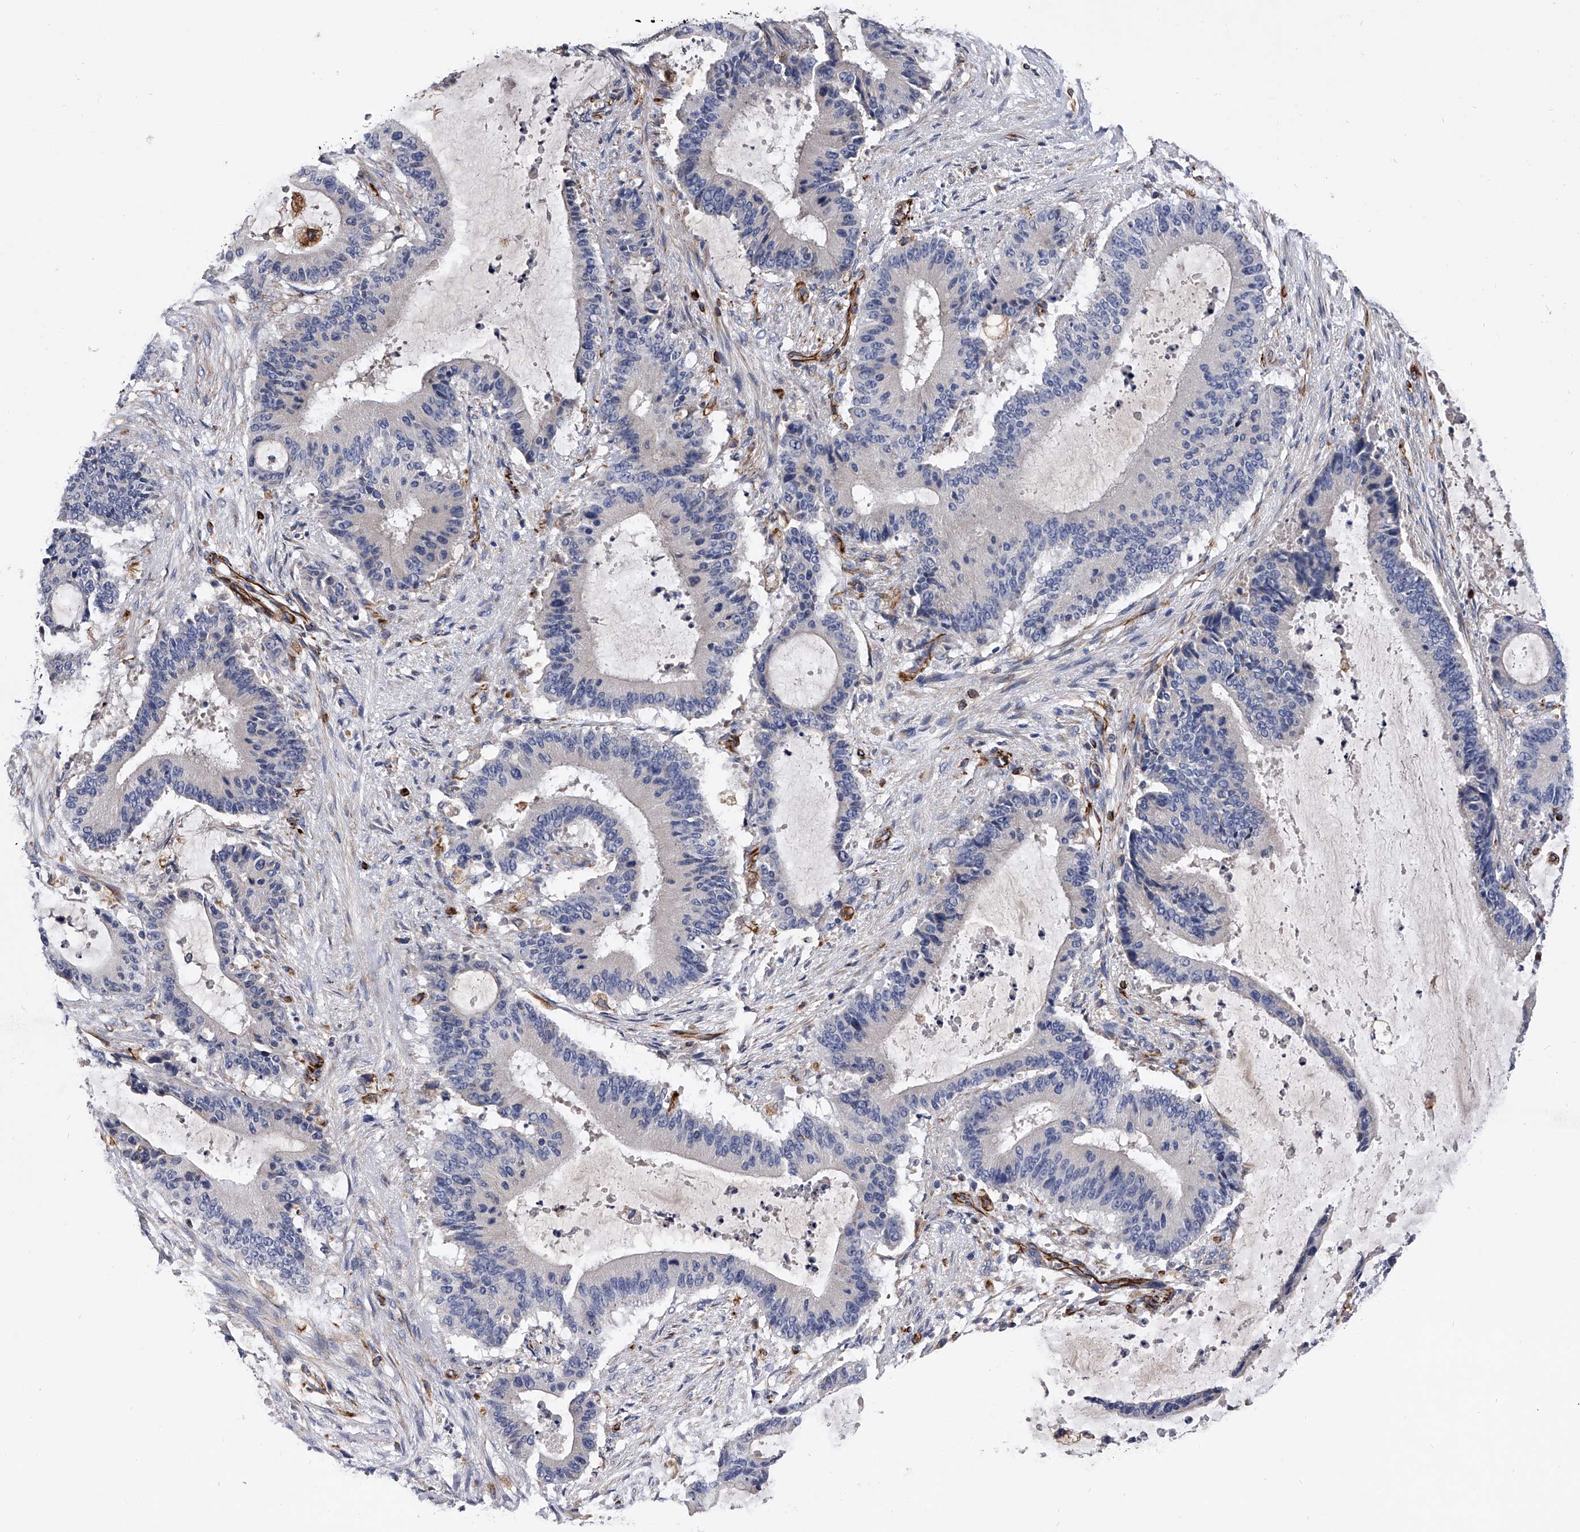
{"staining": {"intensity": "negative", "quantity": "none", "location": "none"}, "tissue": "liver cancer", "cell_type": "Tumor cells", "image_type": "cancer", "snomed": [{"axis": "morphology", "description": "Normal tissue, NOS"}, {"axis": "morphology", "description": "Cholangiocarcinoma"}, {"axis": "topography", "description": "Liver"}, {"axis": "topography", "description": "Peripheral nerve tissue"}], "caption": "The IHC histopathology image has no significant expression in tumor cells of liver cancer tissue. The staining was performed using DAB (3,3'-diaminobenzidine) to visualize the protein expression in brown, while the nuclei were stained in blue with hematoxylin (Magnification: 20x).", "gene": "EFCAB7", "patient": {"sex": "female", "age": 73}}